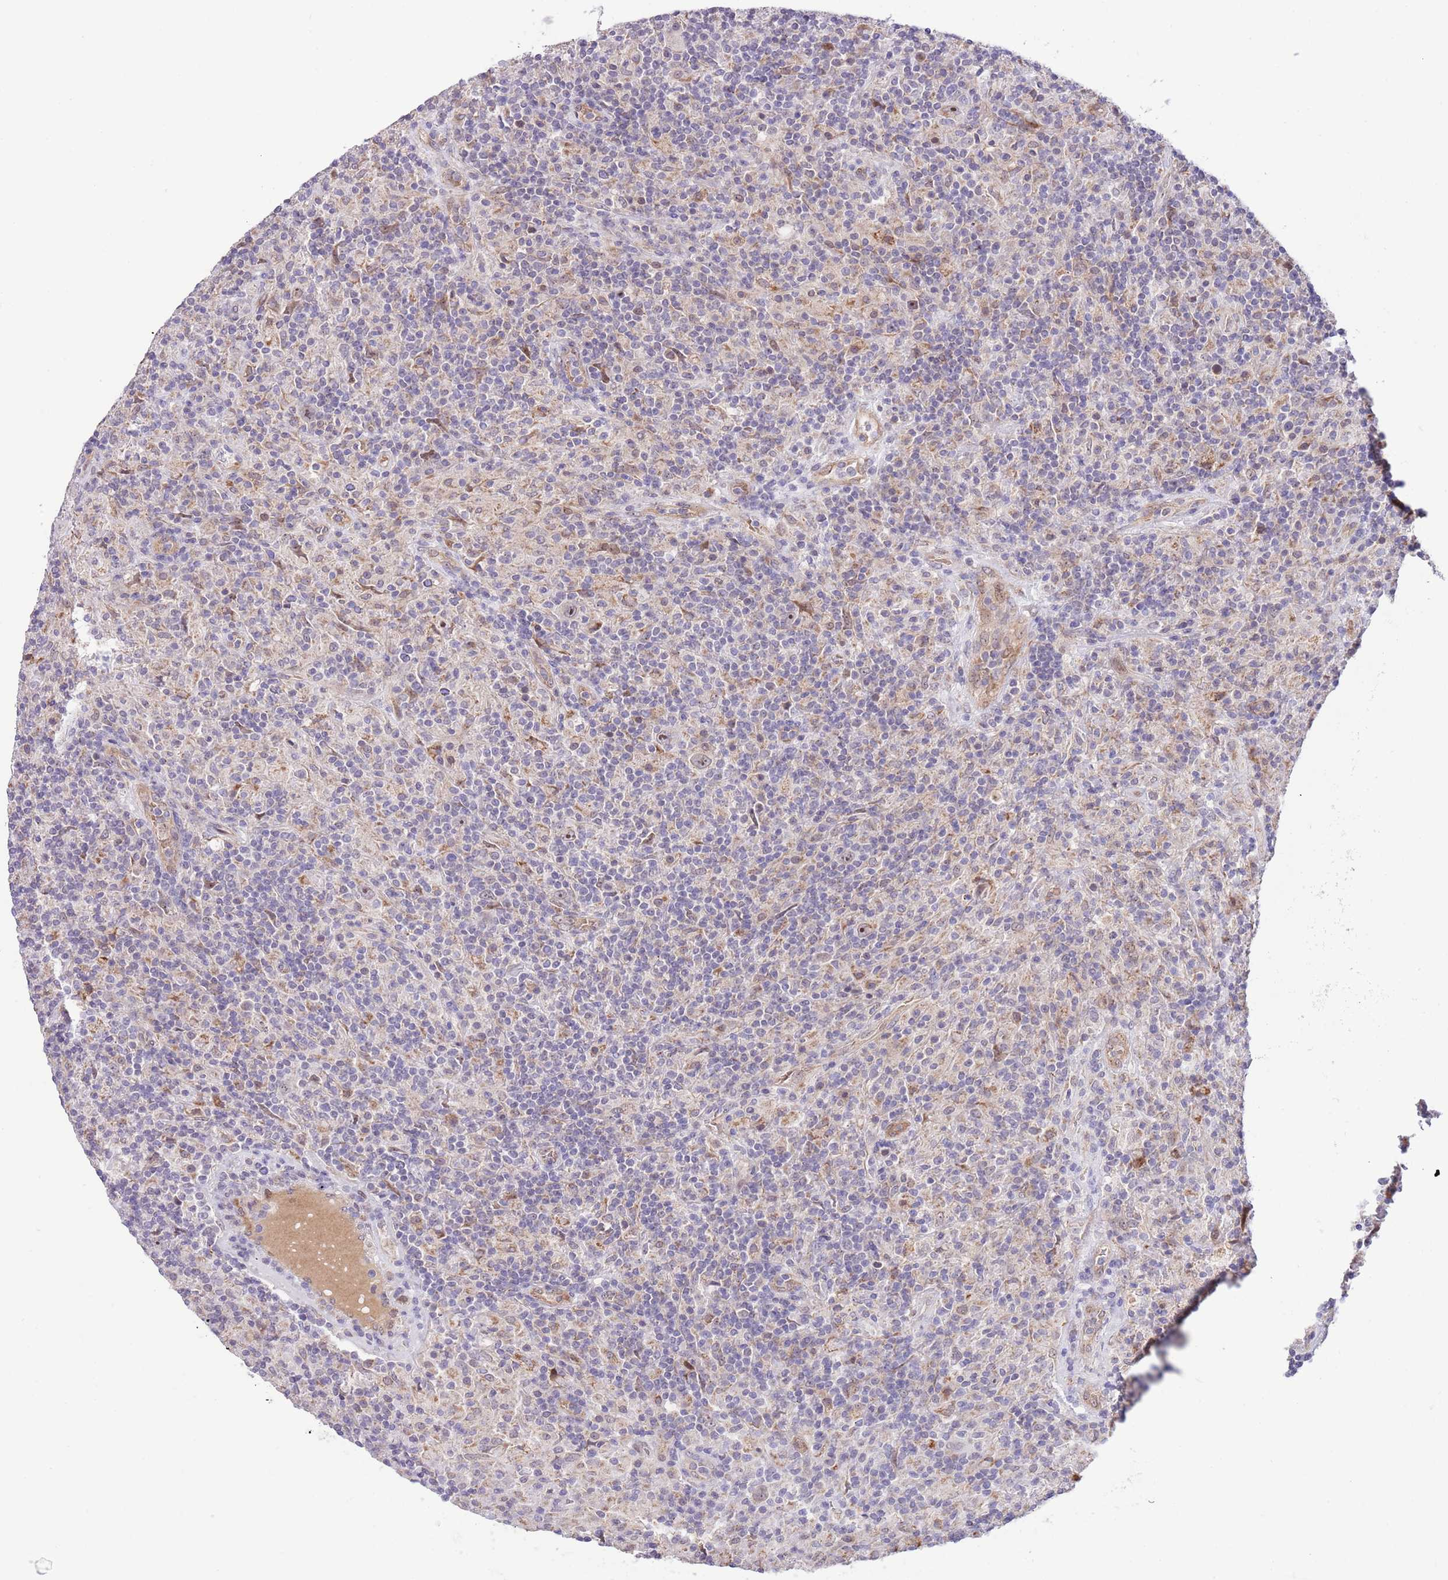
{"staining": {"intensity": "moderate", "quantity": "<25%", "location": "nuclear"}, "tissue": "lymphoma", "cell_type": "Tumor cells", "image_type": "cancer", "snomed": [{"axis": "morphology", "description": "Hodgkin's disease, NOS"}, {"axis": "topography", "description": "Lymph node"}], "caption": "An image of Hodgkin's disease stained for a protein demonstrates moderate nuclear brown staining in tumor cells.", "gene": "AP1S2", "patient": {"sex": "male", "age": 70}}